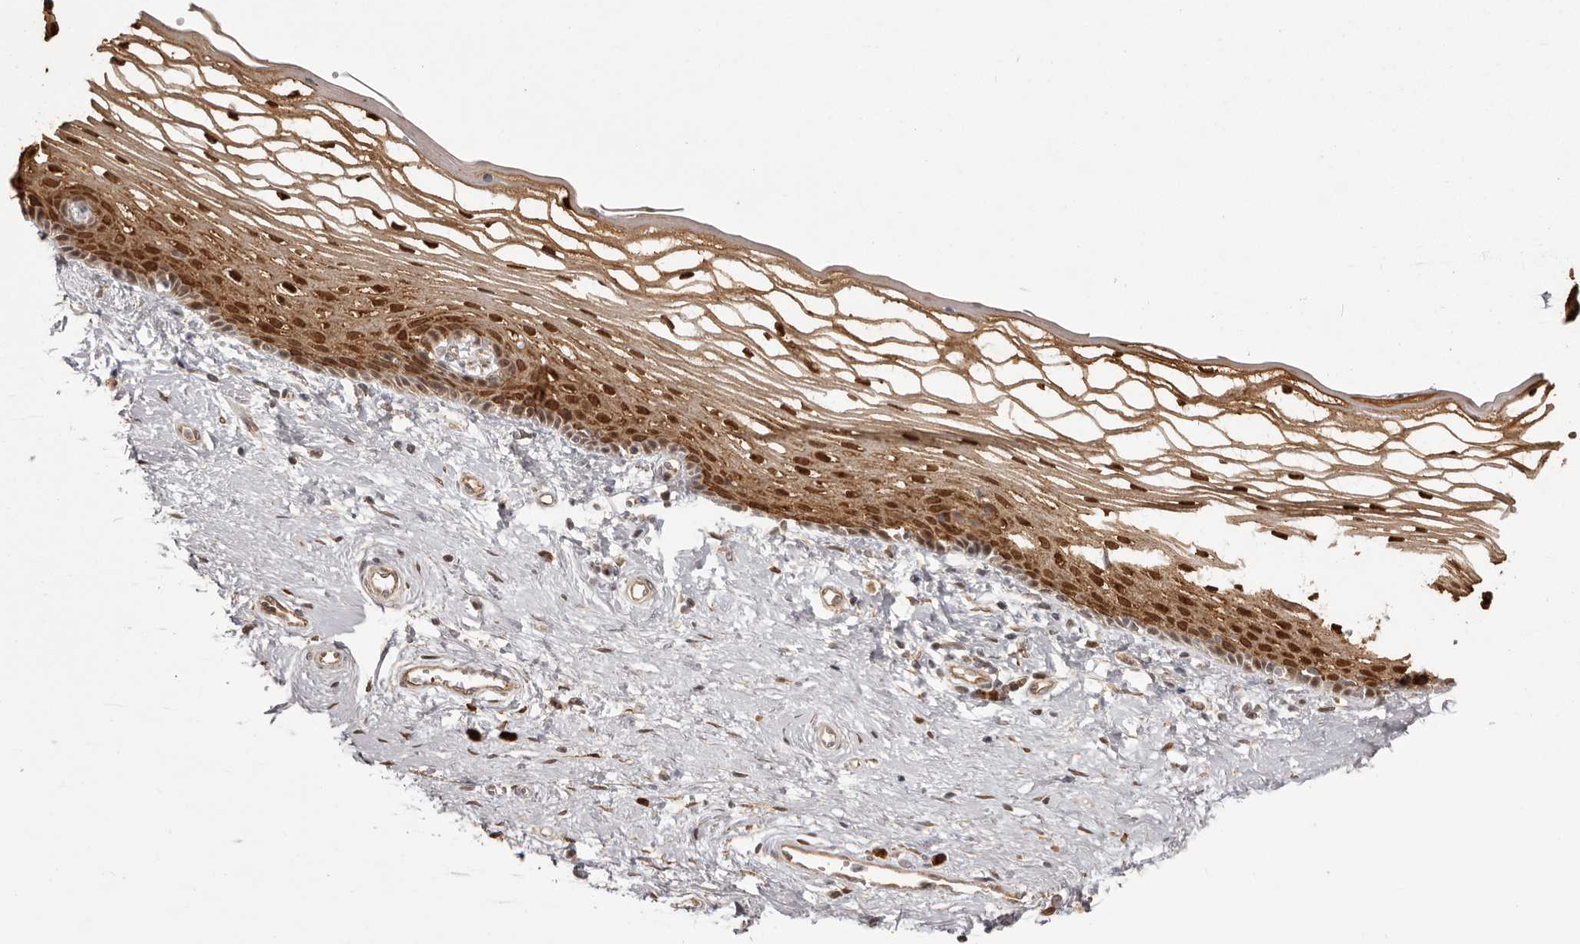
{"staining": {"intensity": "strong", "quantity": ">75%", "location": "cytoplasmic/membranous,nuclear"}, "tissue": "vagina", "cell_type": "Squamous epithelial cells", "image_type": "normal", "snomed": [{"axis": "morphology", "description": "Normal tissue, NOS"}, {"axis": "topography", "description": "Vagina"}], "caption": "A brown stain labels strong cytoplasmic/membranous,nuclear staining of a protein in squamous epithelial cells of unremarkable human vagina.", "gene": "GFOD1", "patient": {"sex": "female", "age": 46}}